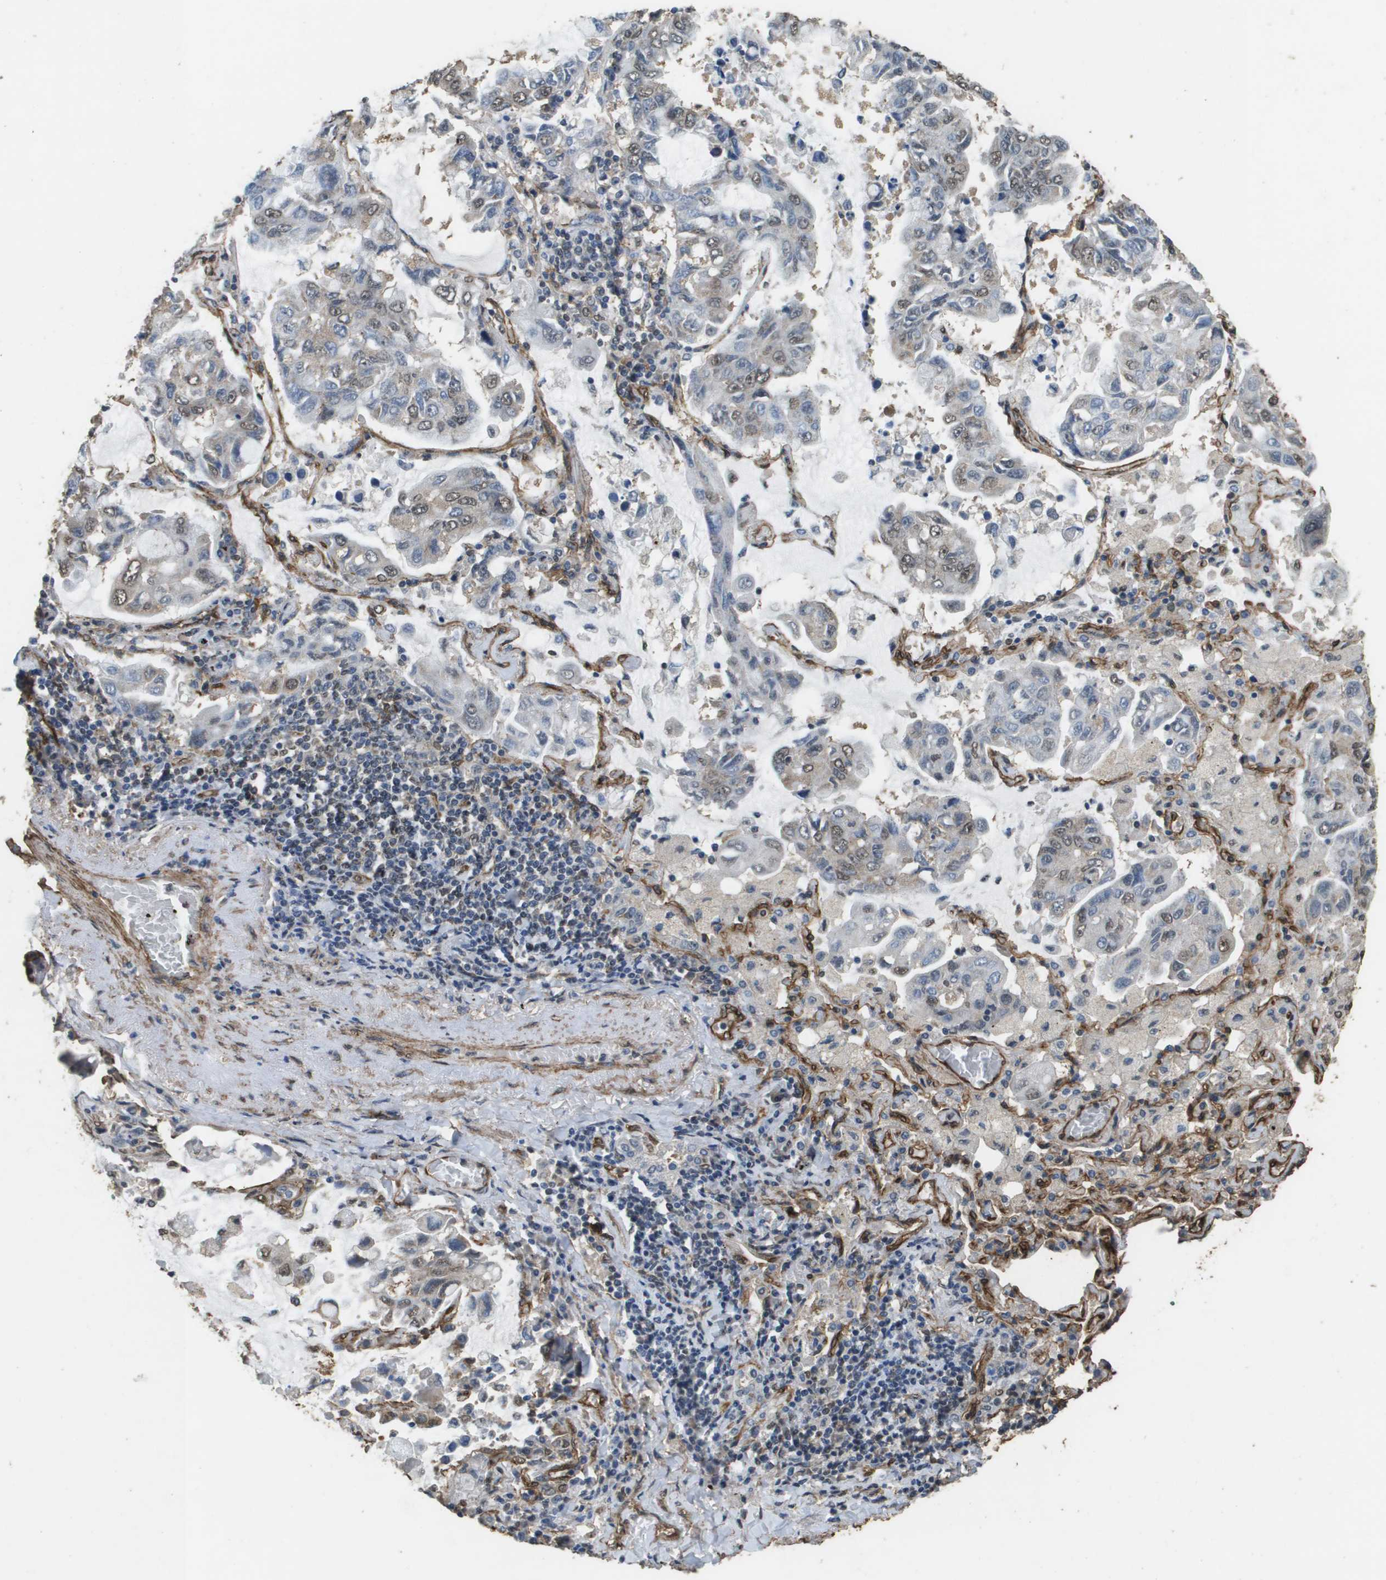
{"staining": {"intensity": "weak", "quantity": "<25%", "location": "nuclear"}, "tissue": "lung cancer", "cell_type": "Tumor cells", "image_type": "cancer", "snomed": [{"axis": "morphology", "description": "Adenocarcinoma, NOS"}, {"axis": "topography", "description": "Lung"}], "caption": "IHC photomicrograph of lung cancer stained for a protein (brown), which demonstrates no staining in tumor cells.", "gene": "AAMP", "patient": {"sex": "male", "age": 64}}